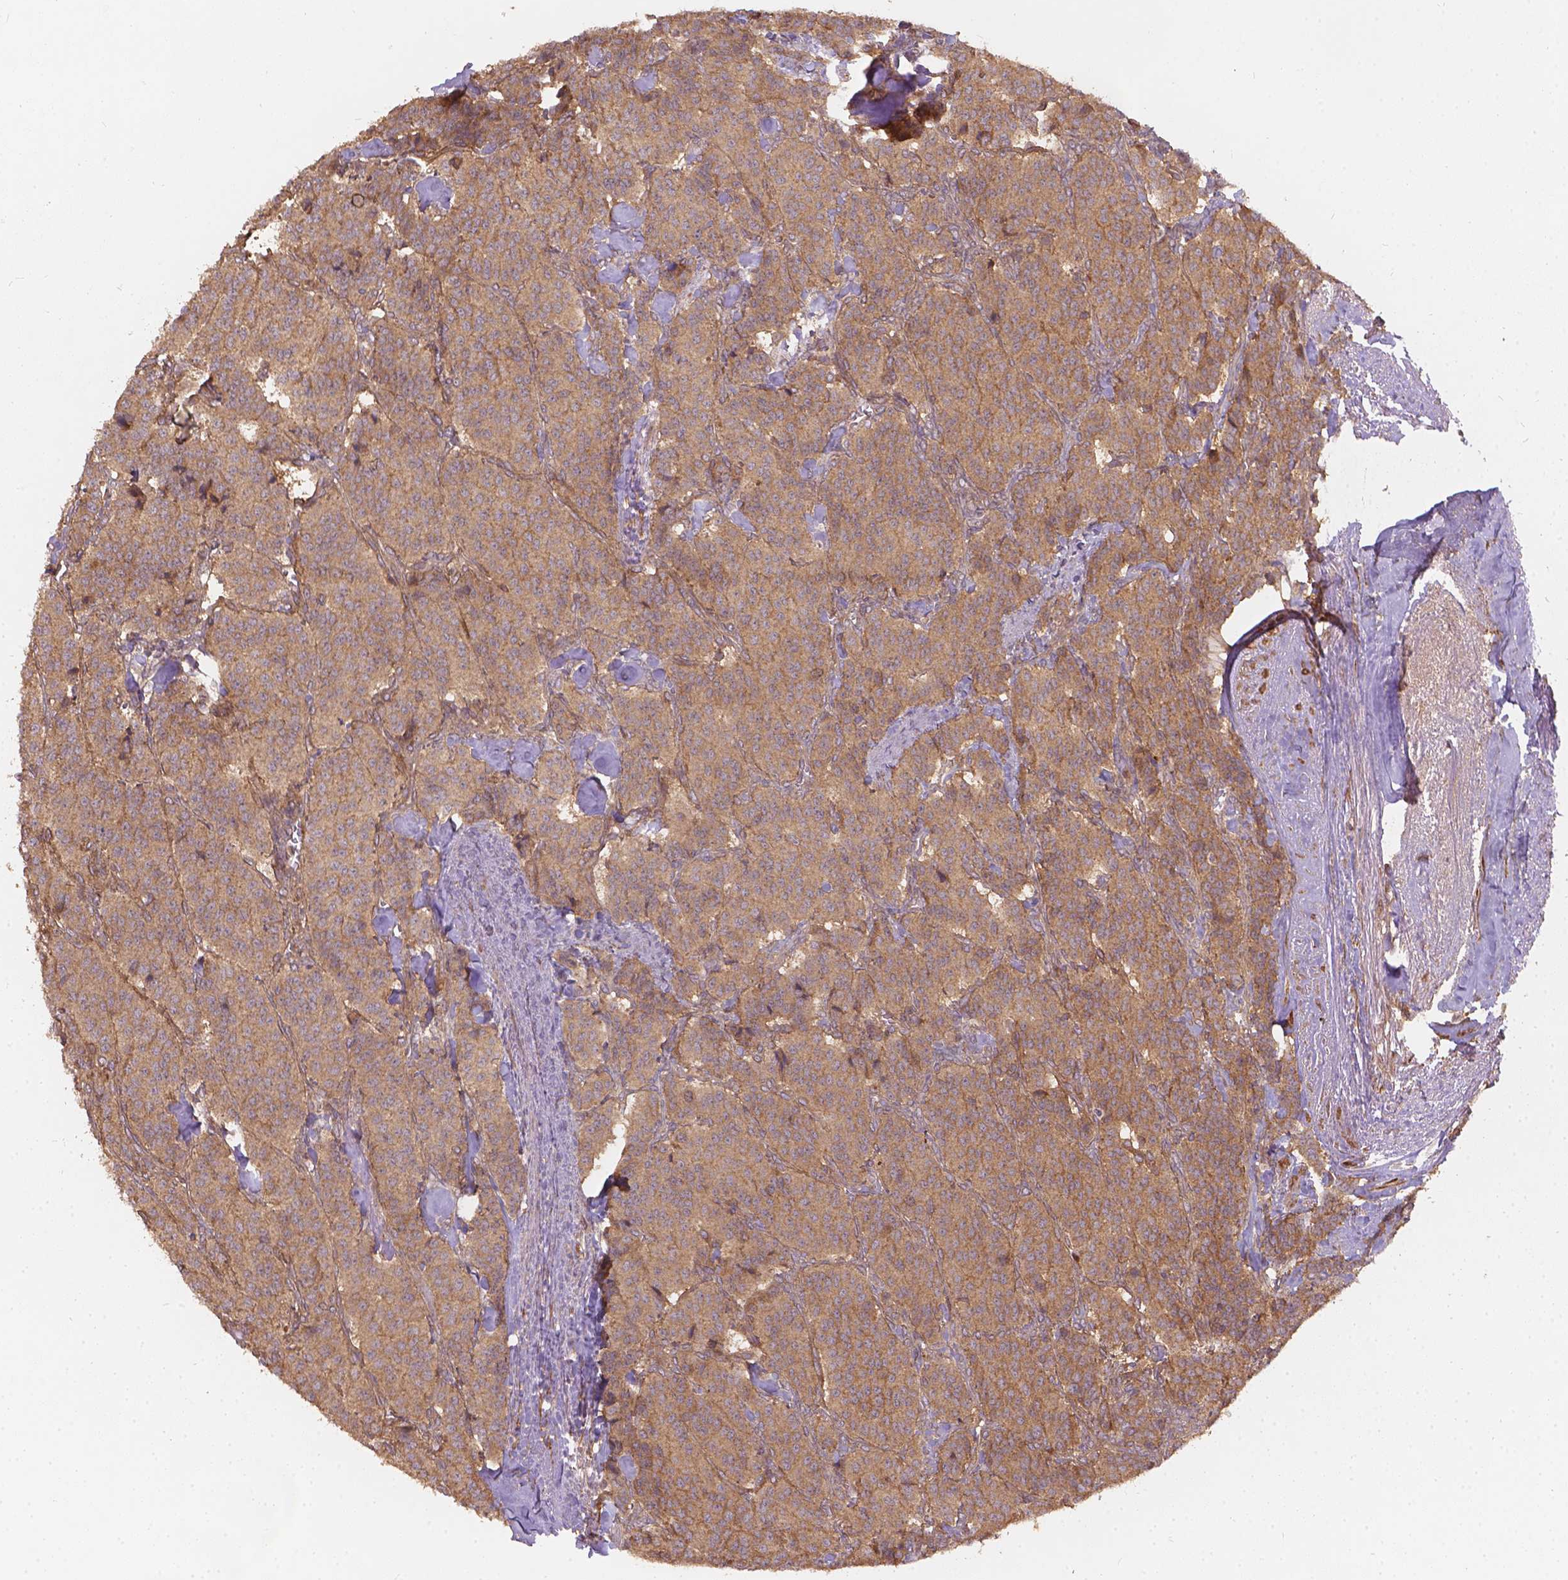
{"staining": {"intensity": "moderate", "quantity": ">75%", "location": "cytoplasmic/membranous"}, "tissue": "carcinoid", "cell_type": "Tumor cells", "image_type": "cancer", "snomed": [{"axis": "morphology", "description": "Normal tissue, NOS"}, {"axis": "morphology", "description": "Carcinoid, malignant, NOS"}, {"axis": "topography", "description": "Lung"}], "caption": "The photomicrograph reveals staining of malignant carcinoid, revealing moderate cytoplasmic/membranous protein staining (brown color) within tumor cells. The protein of interest is stained brown, and the nuclei are stained in blue (DAB (3,3'-diaminobenzidine) IHC with brightfield microscopy, high magnification).", "gene": "XPR1", "patient": {"sex": "female", "age": 46}}